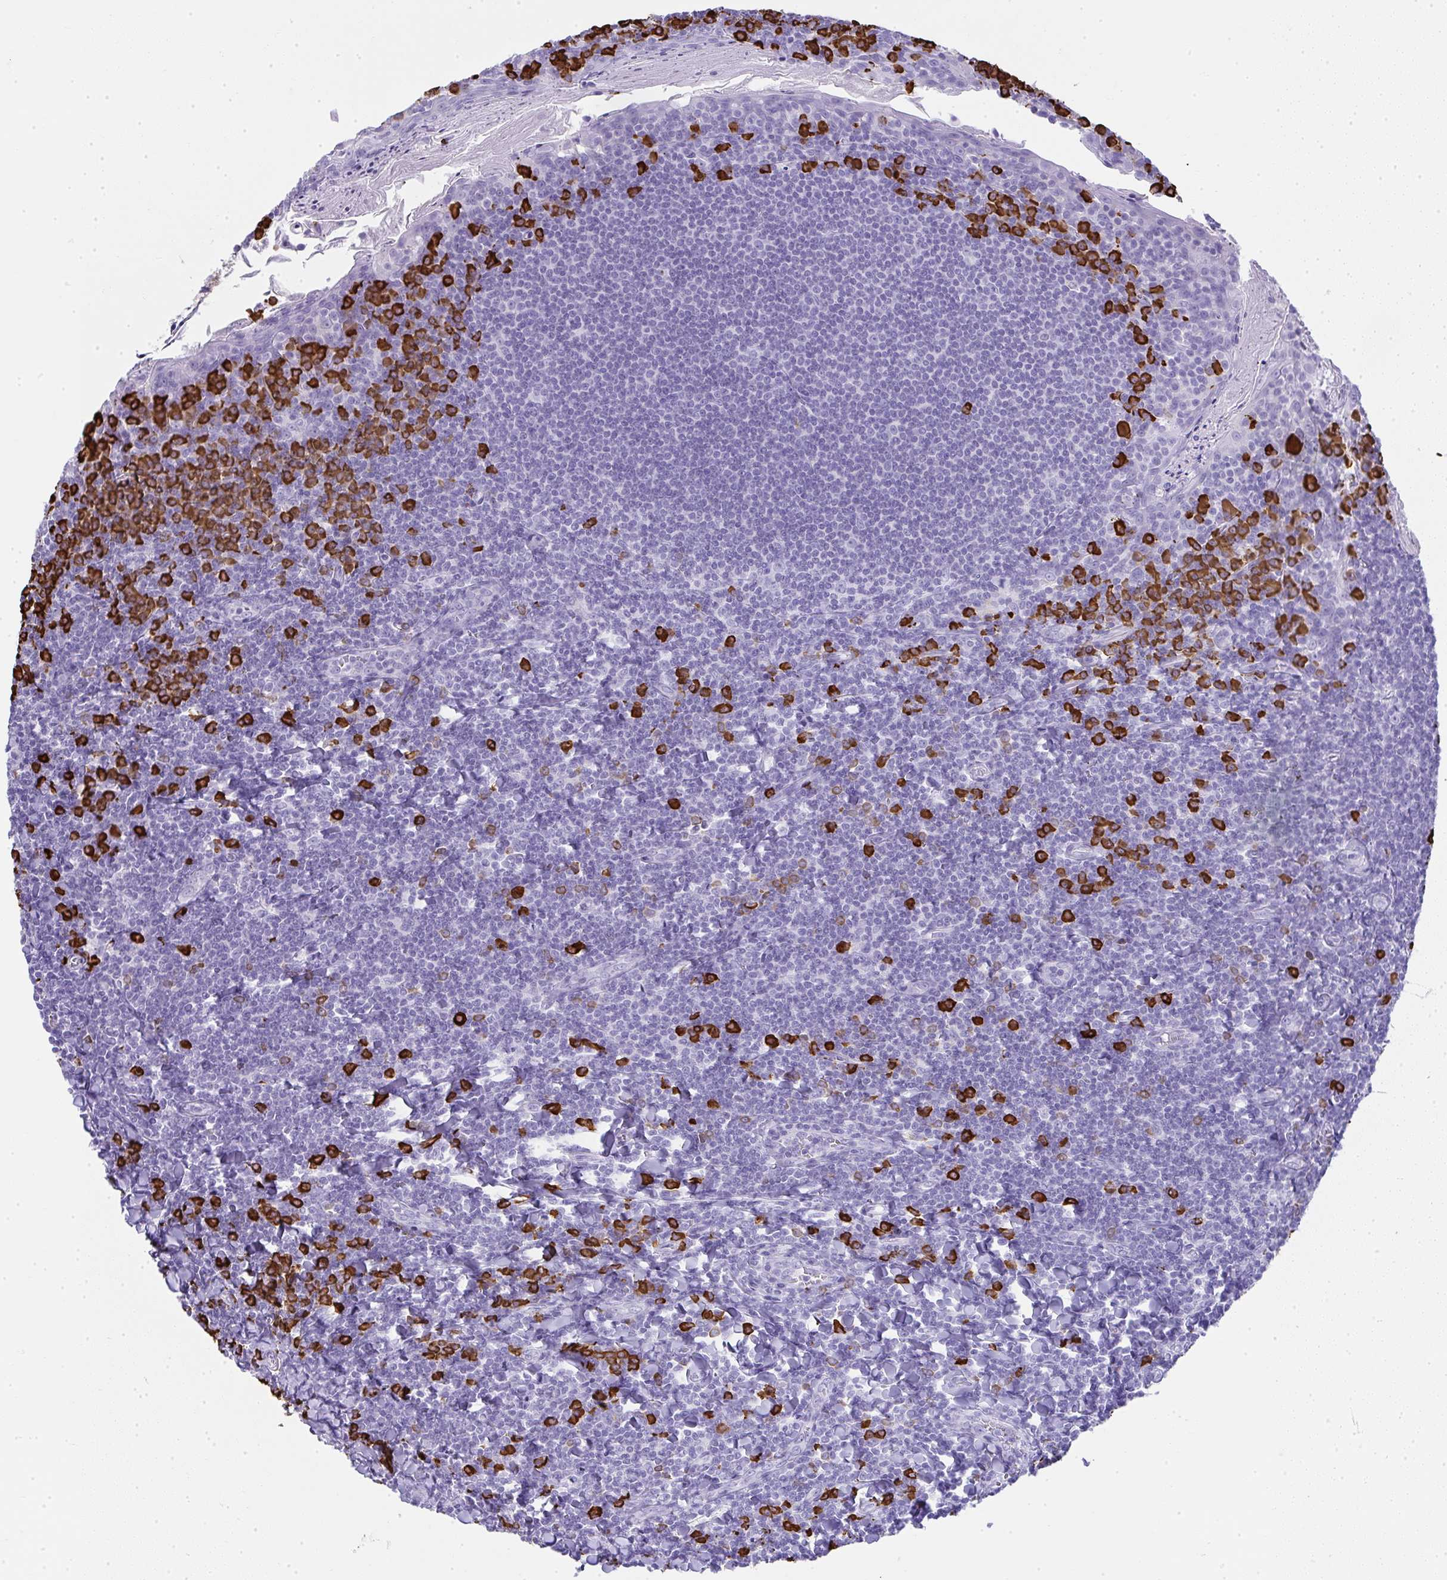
{"staining": {"intensity": "strong", "quantity": "25%-75%", "location": "cytoplasmic/membranous"}, "tissue": "tonsil", "cell_type": "Germinal center cells", "image_type": "normal", "snomed": [{"axis": "morphology", "description": "Normal tissue, NOS"}, {"axis": "topography", "description": "Tonsil"}], "caption": "A photomicrograph of human tonsil stained for a protein demonstrates strong cytoplasmic/membranous brown staining in germinal center cells. Ihc stains the protein of interest in brown and the nuclei are stained blue.", "gene": "CDADC1", "patient": {"sex": "male", "age": 27}}